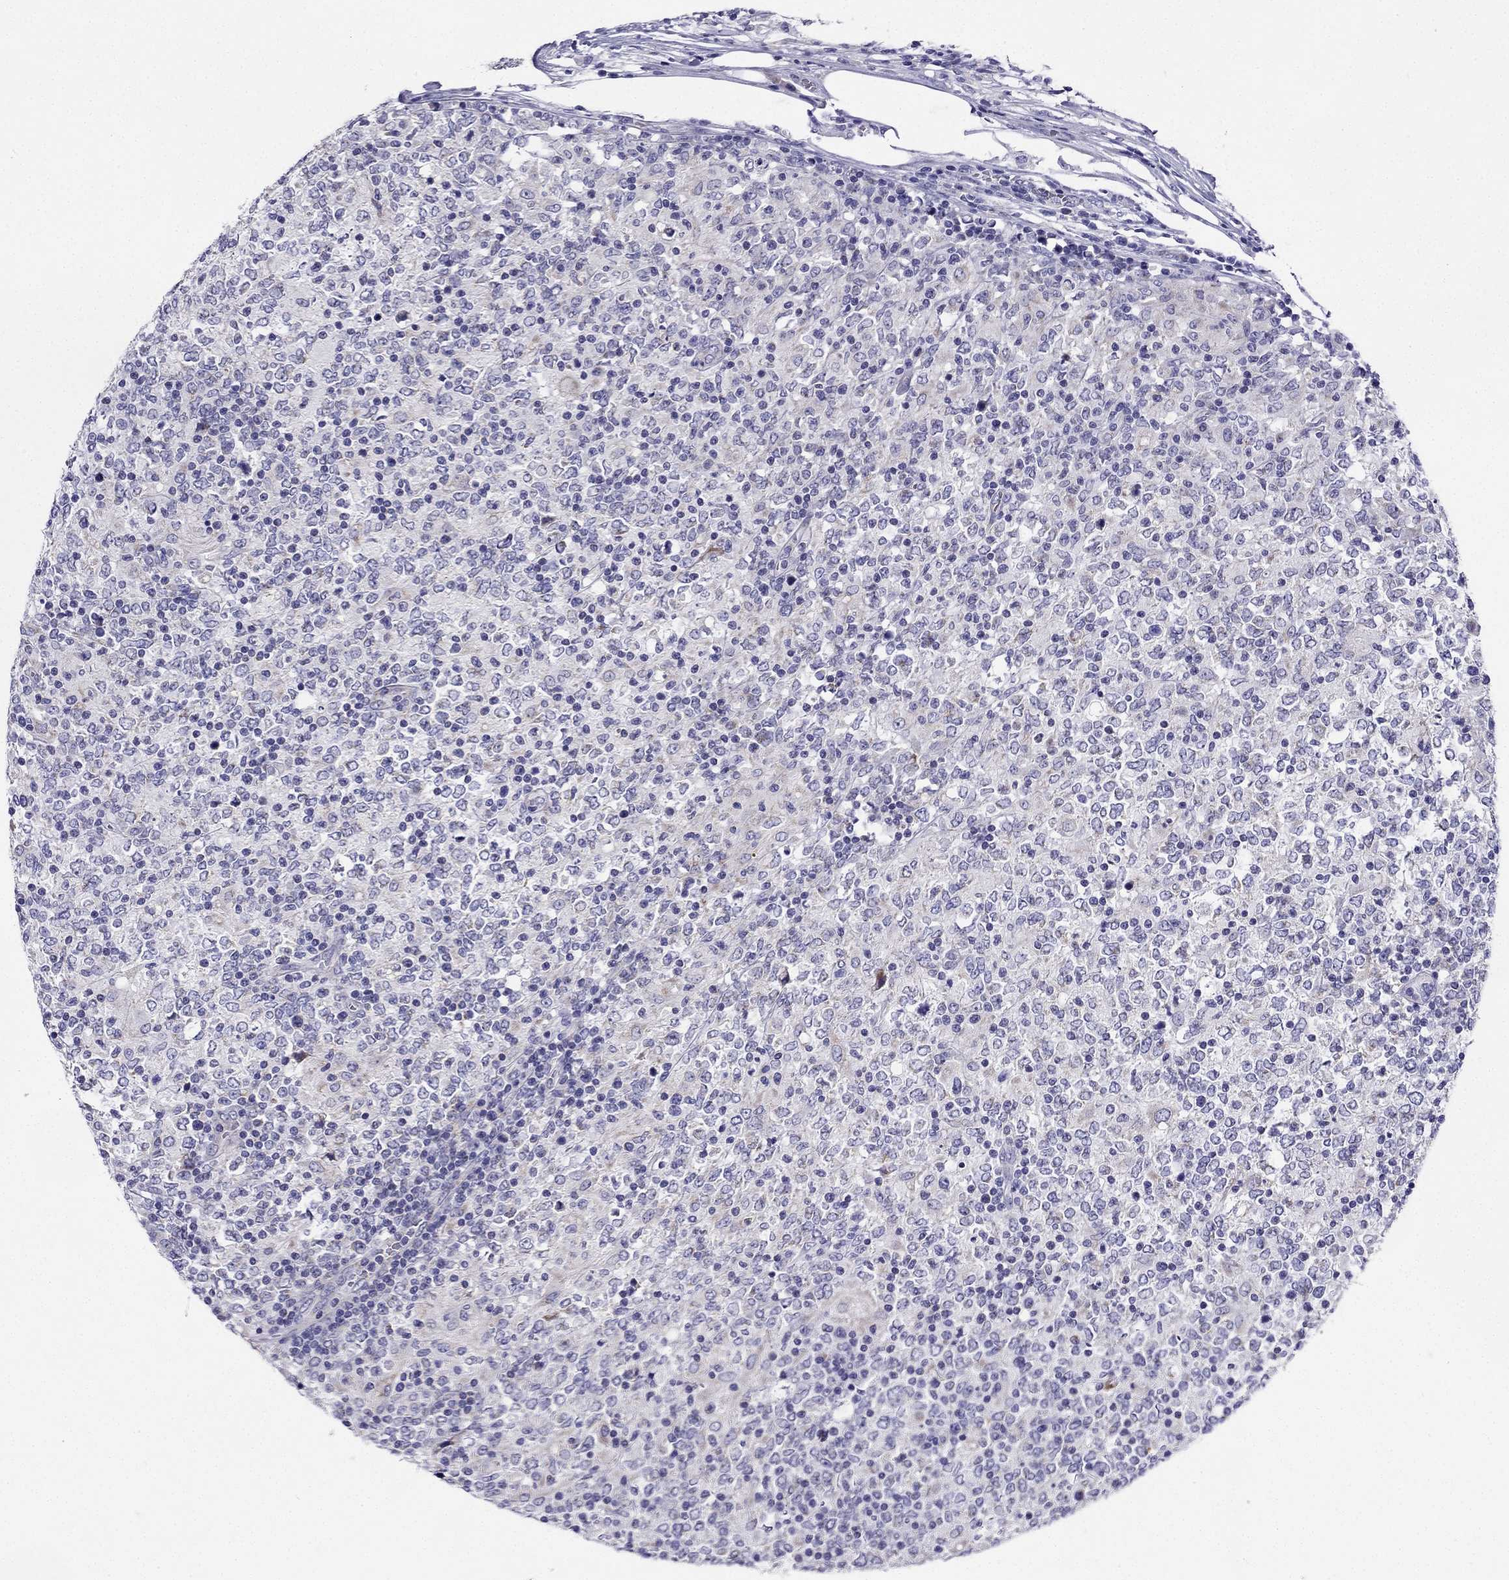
{"staining": {"intensity": "negative", "quantity": "none", "location": "none"}, "tissue": "lymphoma", "cell_type": "Tumor cells", "image_type": "cancer", "snomed": [{"axis": "morphology", "description": "Malignant lymphoma, non-Hodgkin's type, High grade"}, {"axis": "topography", "description": "Lymph node"}], "caption": "This micrograph is of high-grade malignant lymphoma, non-Hodgkin's type stained with immunohistochemistry to label a protein in brown with the nuclei are counter-stained blue. There is no expression in tumor cells.", "gene": "KIF5A", "patient": {"sex": "female", "age": 84}}